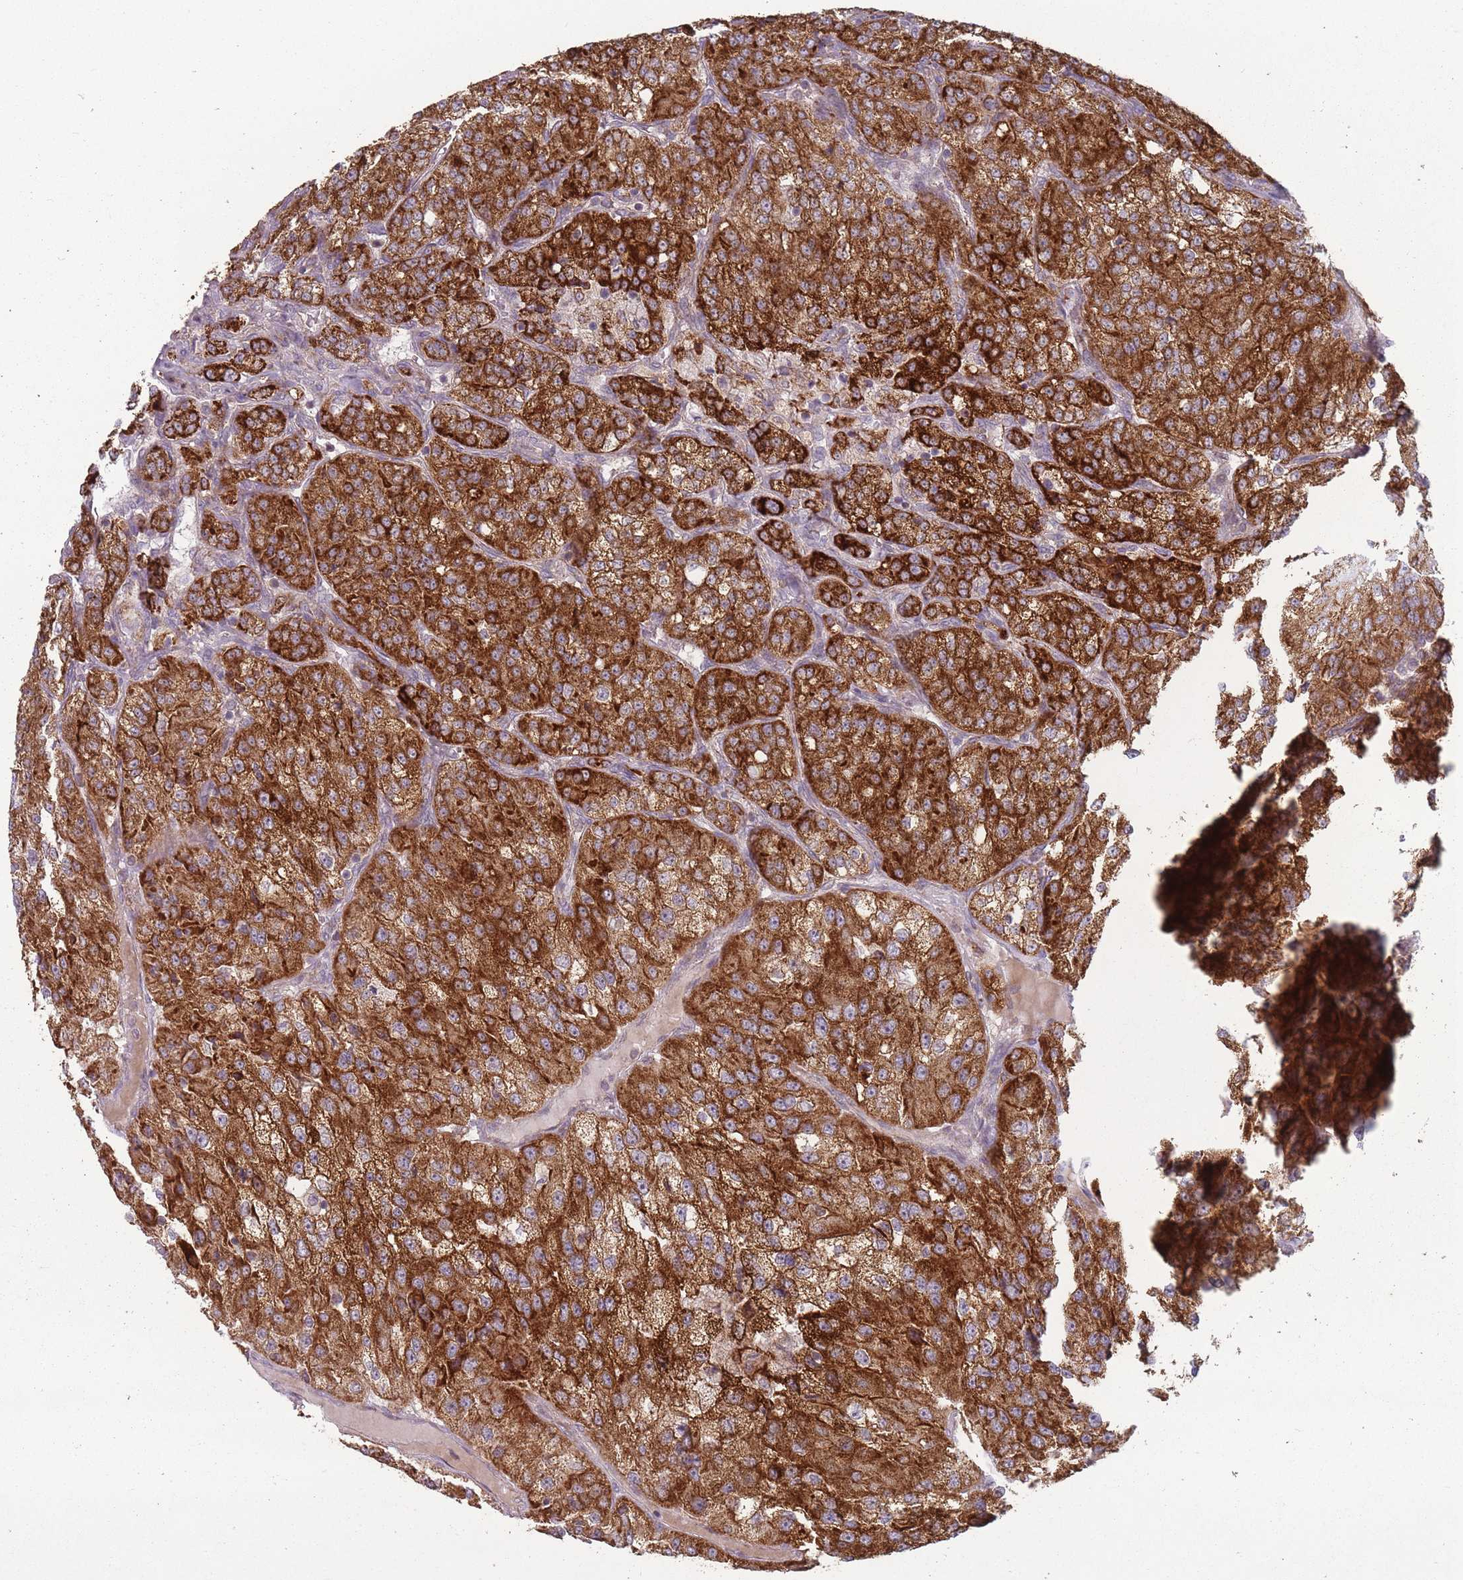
{"staining": {"intensity": "strong", "quantity": ">75%", "location": "cytoplasmic/membranous"}, "tissue": "renal cancer", "cell_type": "Tumor cells", "image_type": "cancer", "snomed": [{"axis": "morphology", "description": "Adenocarcinoma, NOS"}, {"axis": "topography", "description": "Kidney"}], "caption": "Tumor cells show strong cytoplasmic/membranous expression in about >75% of cells in renal cancer (adenocarcinoma).", "gene": "OR10Q1", "patient": {"sex": "female", "age": 63}}